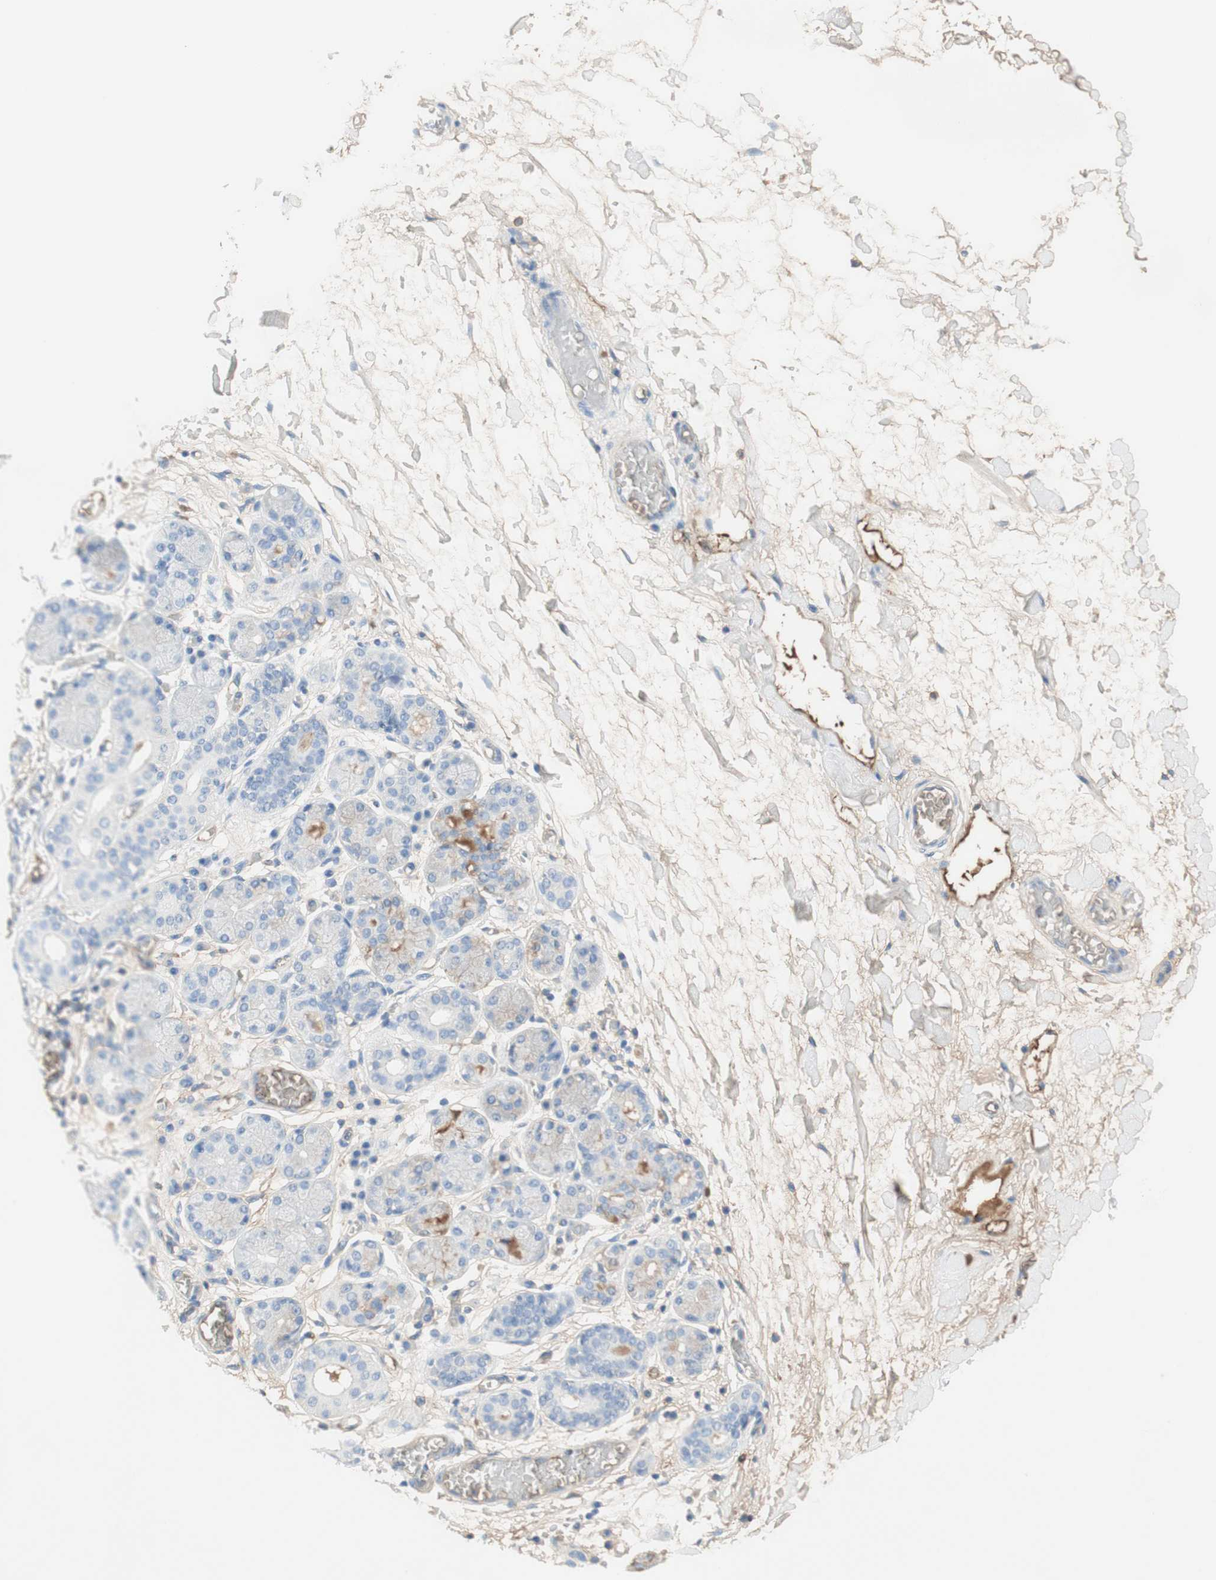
{"staining": {"intensity": "moderate", "quantity": "<25%", "location": "cytoplasmic/membranous"}, "tissue": "salivary gland", "cell_type": "Glandular cells", "image_type": "normal", "snomed": [{"axis": "morphology", "description": "Normal tissue, NOS"}, {"axis": "topography", "description": "Salivary gland"}], "caption": "Immunohistochemistry (DAB (3,3'-diaminobenzidine)) staining of normal salivary gland demonstrates moderate cytoplasmic/membranous protein staining in approximately <25% of glandular cells.", "gene": "KNG1", "patient": {"sex": "female", "age": 24}}